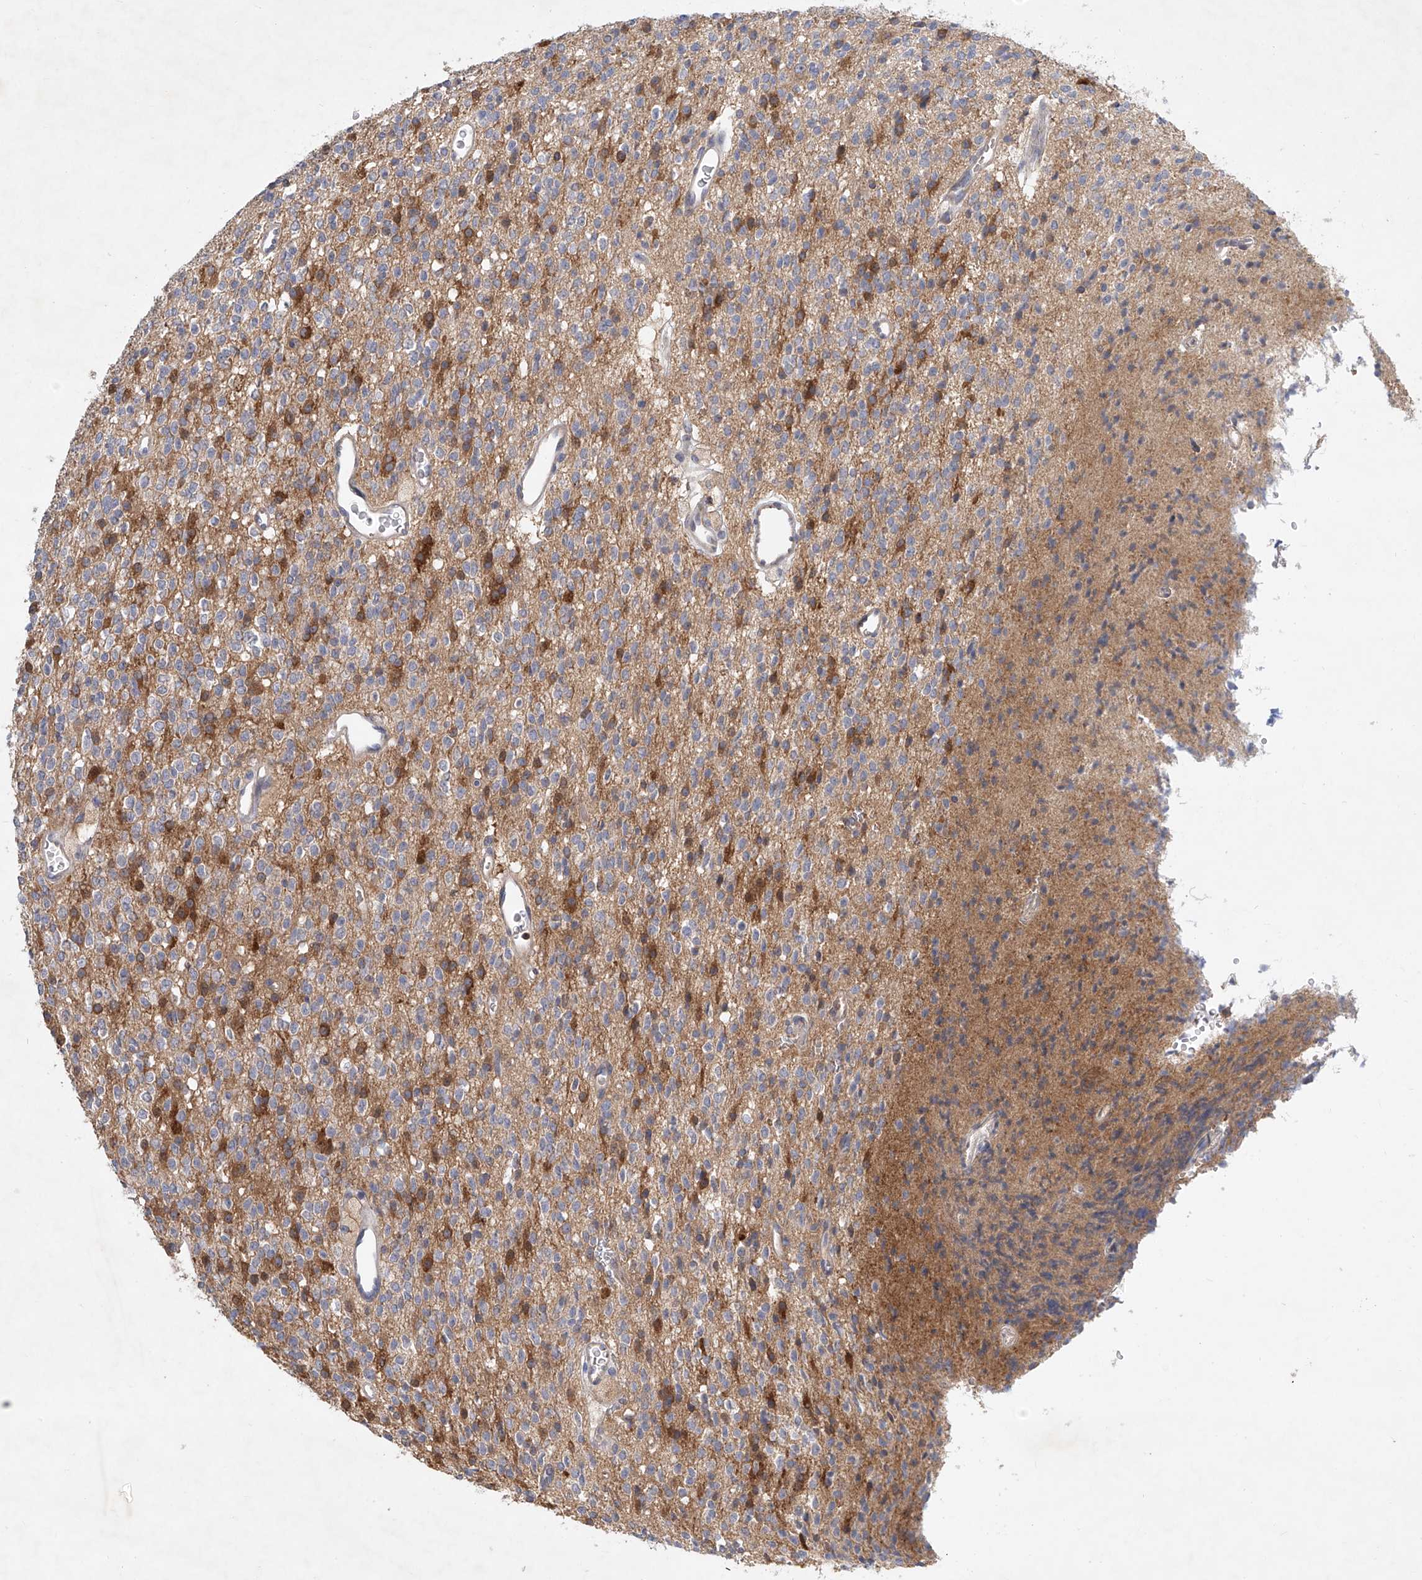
{"staining": {"intensity": "moderate", "quantity": ">75%", "location": "cytoplasmic/membranous"}, "tissue": "glioma", "cell_type": "Tumor cells", "image_type": "cancer", "snomed": [{"axis": "morphology", "description": "Glioma, malignant, High grade"}, {"axis": "topography", "description": "Brain"}], "caption": "Protein expression by IHC reveals moderate cytoplasmic/membranous staining in about >75% of tumor cells in malignant glioma (high-grade). (DAB (3,3'-diaminobenzidine) = brown stain, brightfield microscopy at high magnification).", "gene": "CARMIL1", "patient": {"sex": "male", "age": 34}}